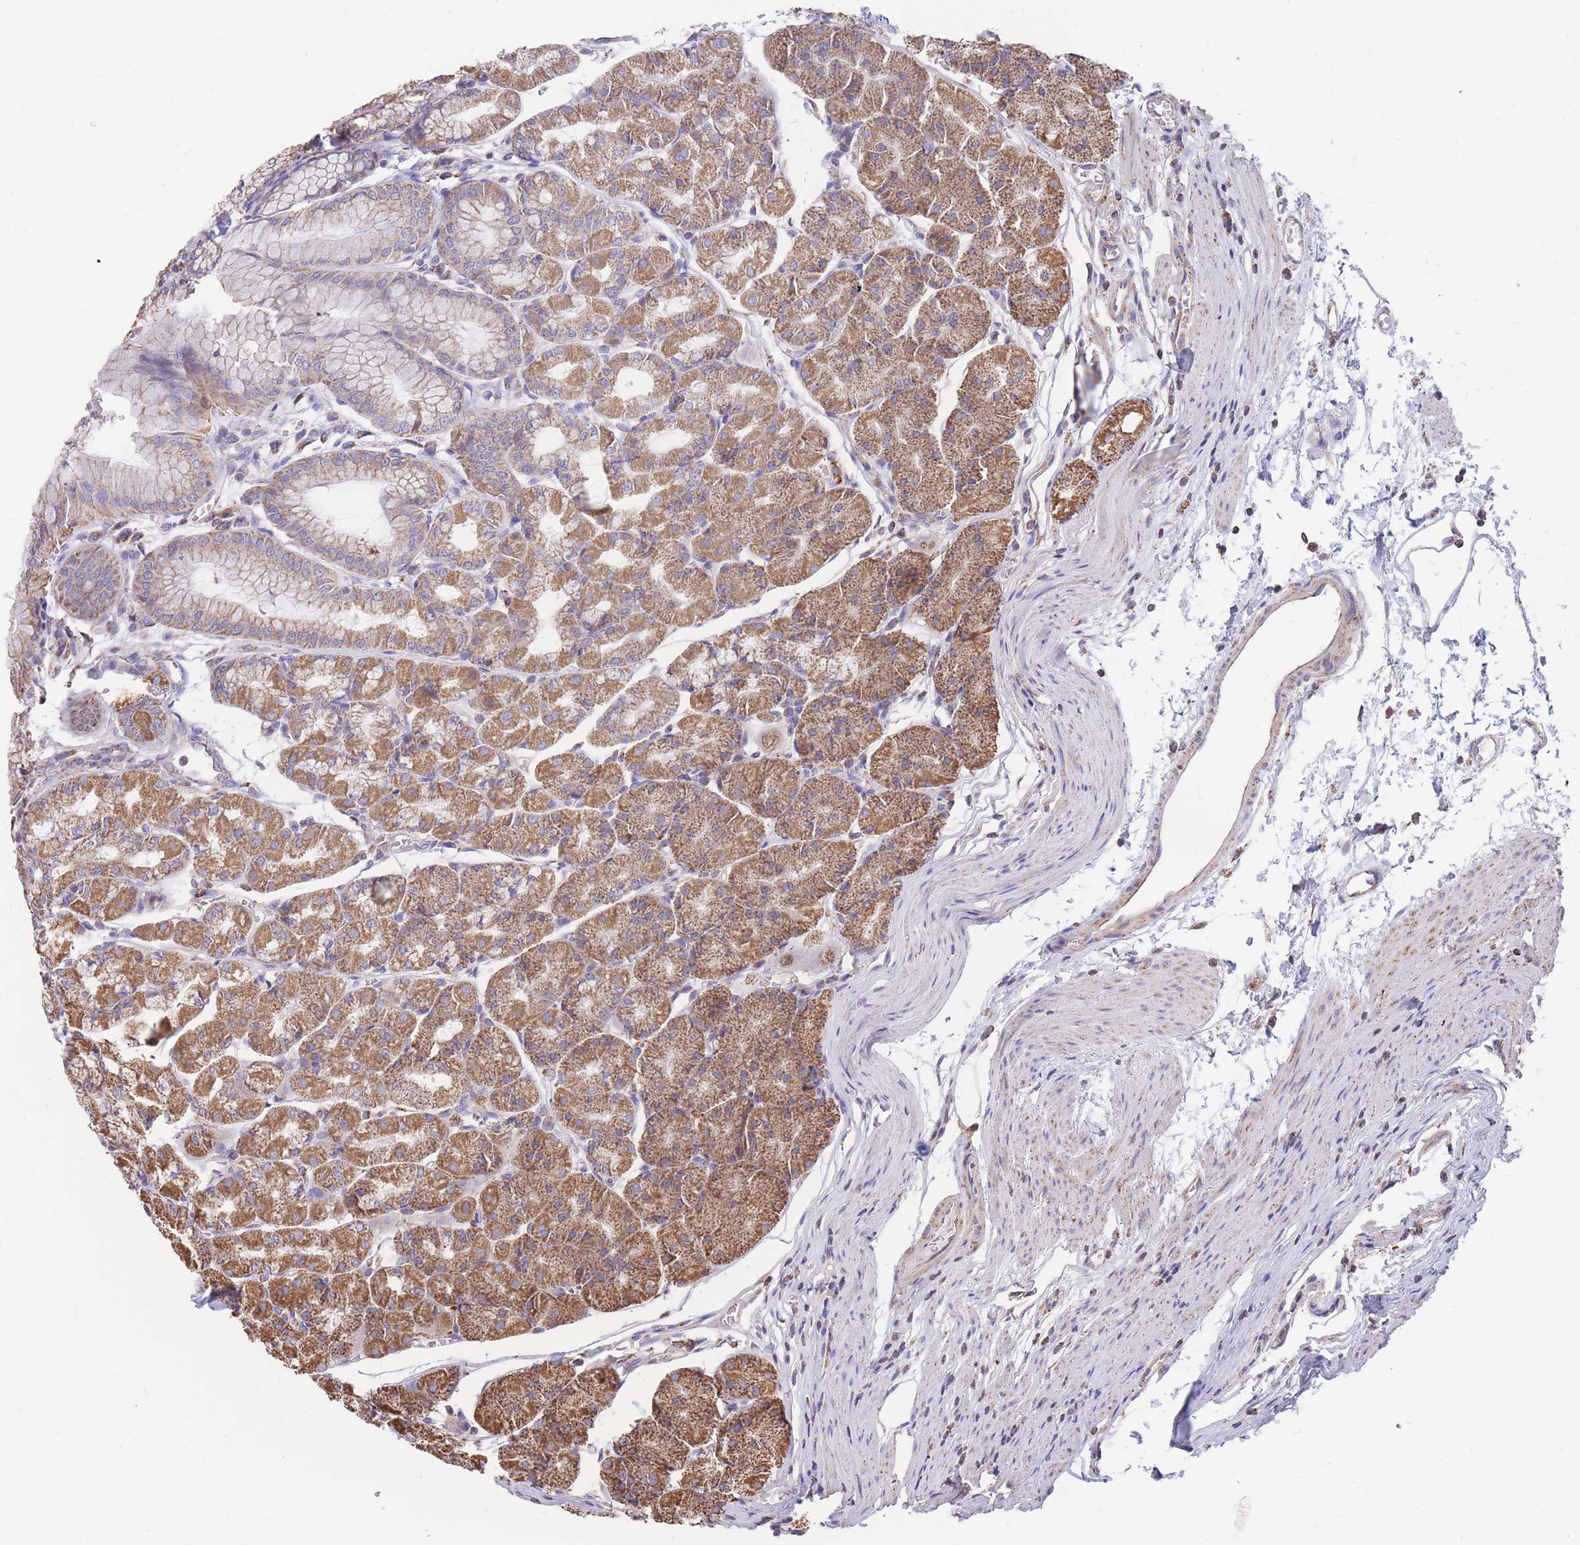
{"staining": {"intensity": "moderate", "quantity": ">75%", "location": "cytoplasmic/membranous"}, "tissue": "stomach", "cell_type": "Glandular cells", "image_type": "normal", "snomed": [{"axis": "morphology", "description": "Normal tissue, NOS"}, {"axis": "topography", "description": "Stomach"}], "caption": "Stomach stained with a brown dye reveals moderate cytoplasmic/membranous positive staining in about >75% of glandular cells.", "gene": "FKBP8", "patient": {"sex": "male", "age": 55}}